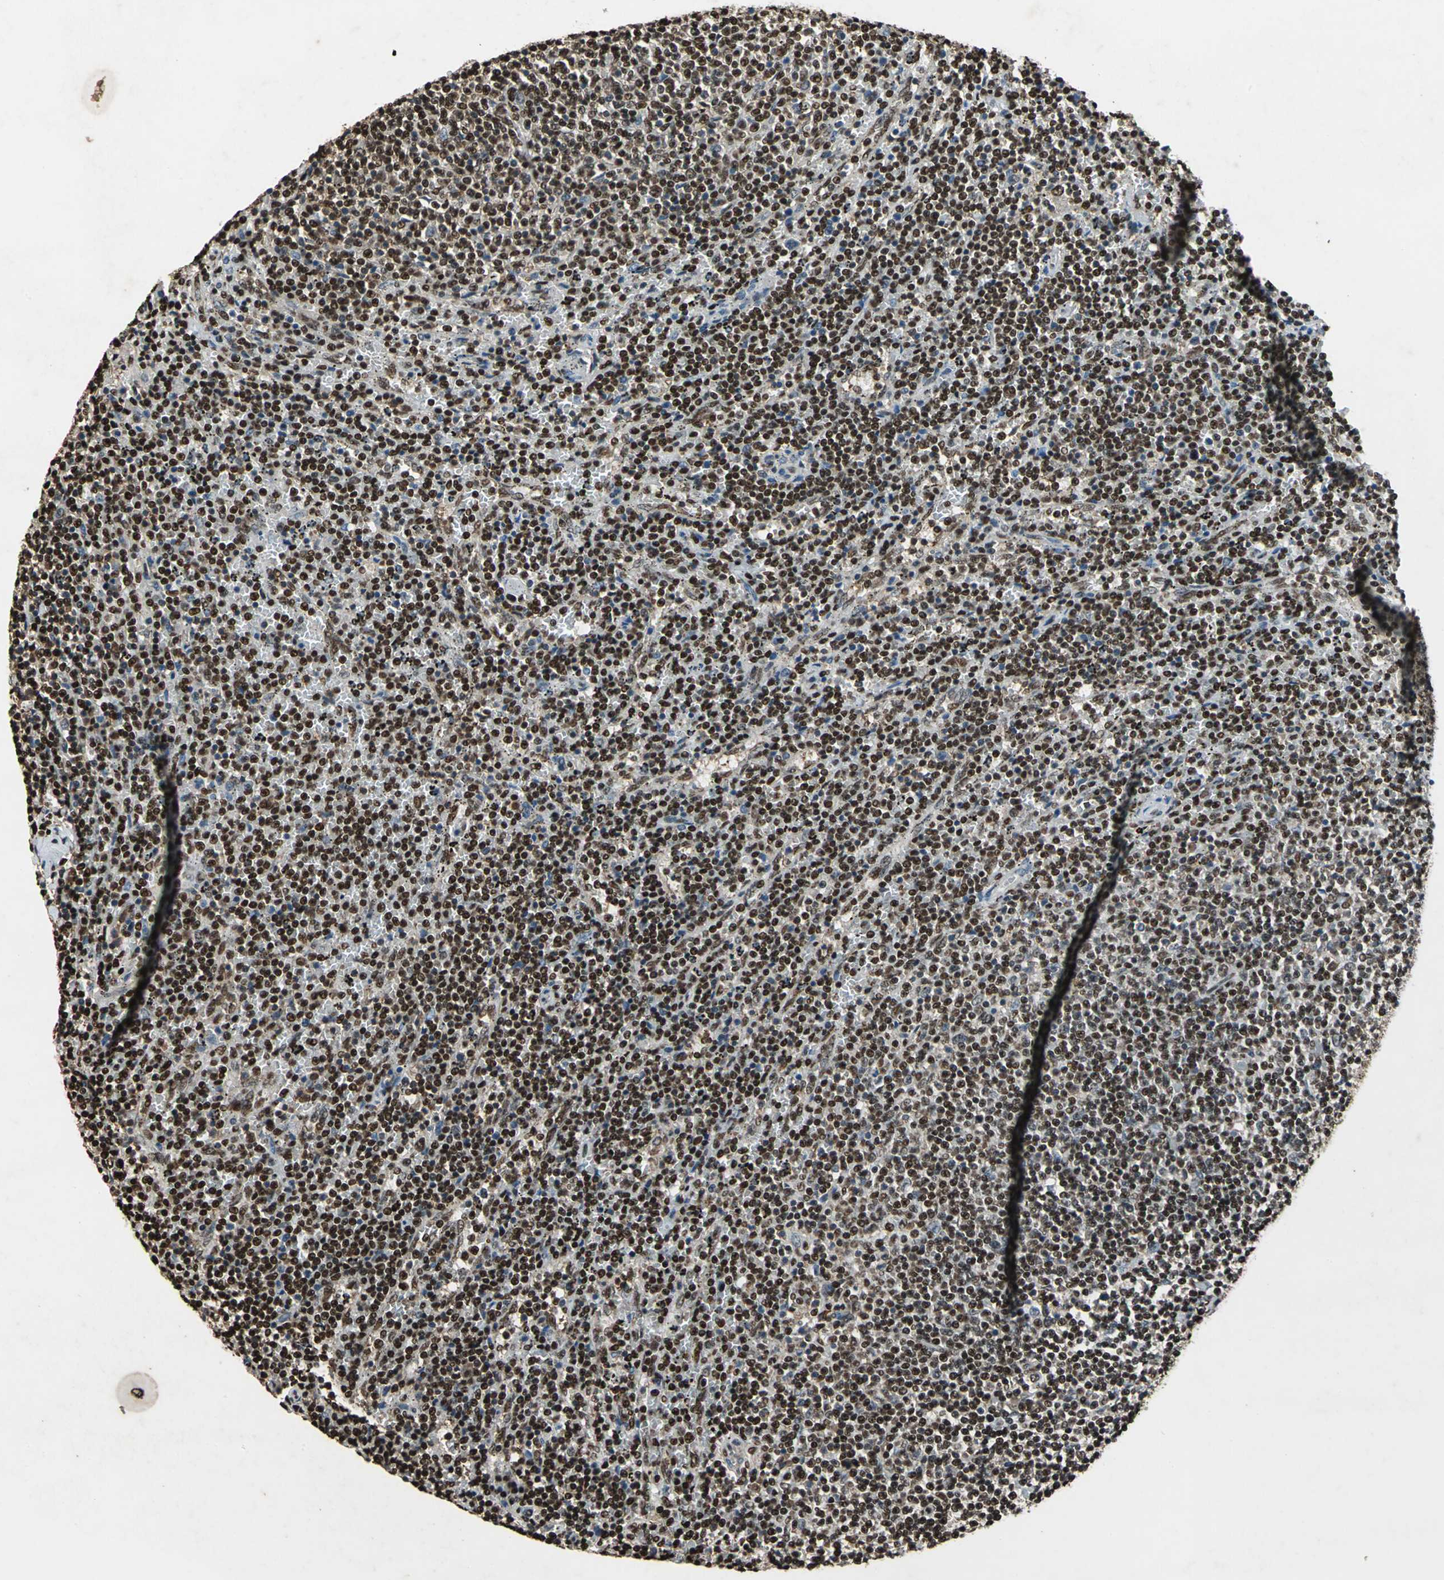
{"staining": {"intensity": "strong", "quantity": ">75%", "location": "nuclear"}, "tissue": "lymphoma", "cell_type": "Tumor cells", "image_type": "cancer", "snomed": [{"axis": "morphology", "description": "Malignant lymphoma, non-Hodgkin's type, Low grade"}, {"axis": "topography", "description": "Spleen"}], "caption": "Protein analysis of malignant lymphoma, non-Hodgkin's type (low-grade) tissue demonstrates strong nuclear staining in about >75% of tumor cells.", "gene": "ANP32A", "patient": {"sex": "female", "age": 50}}